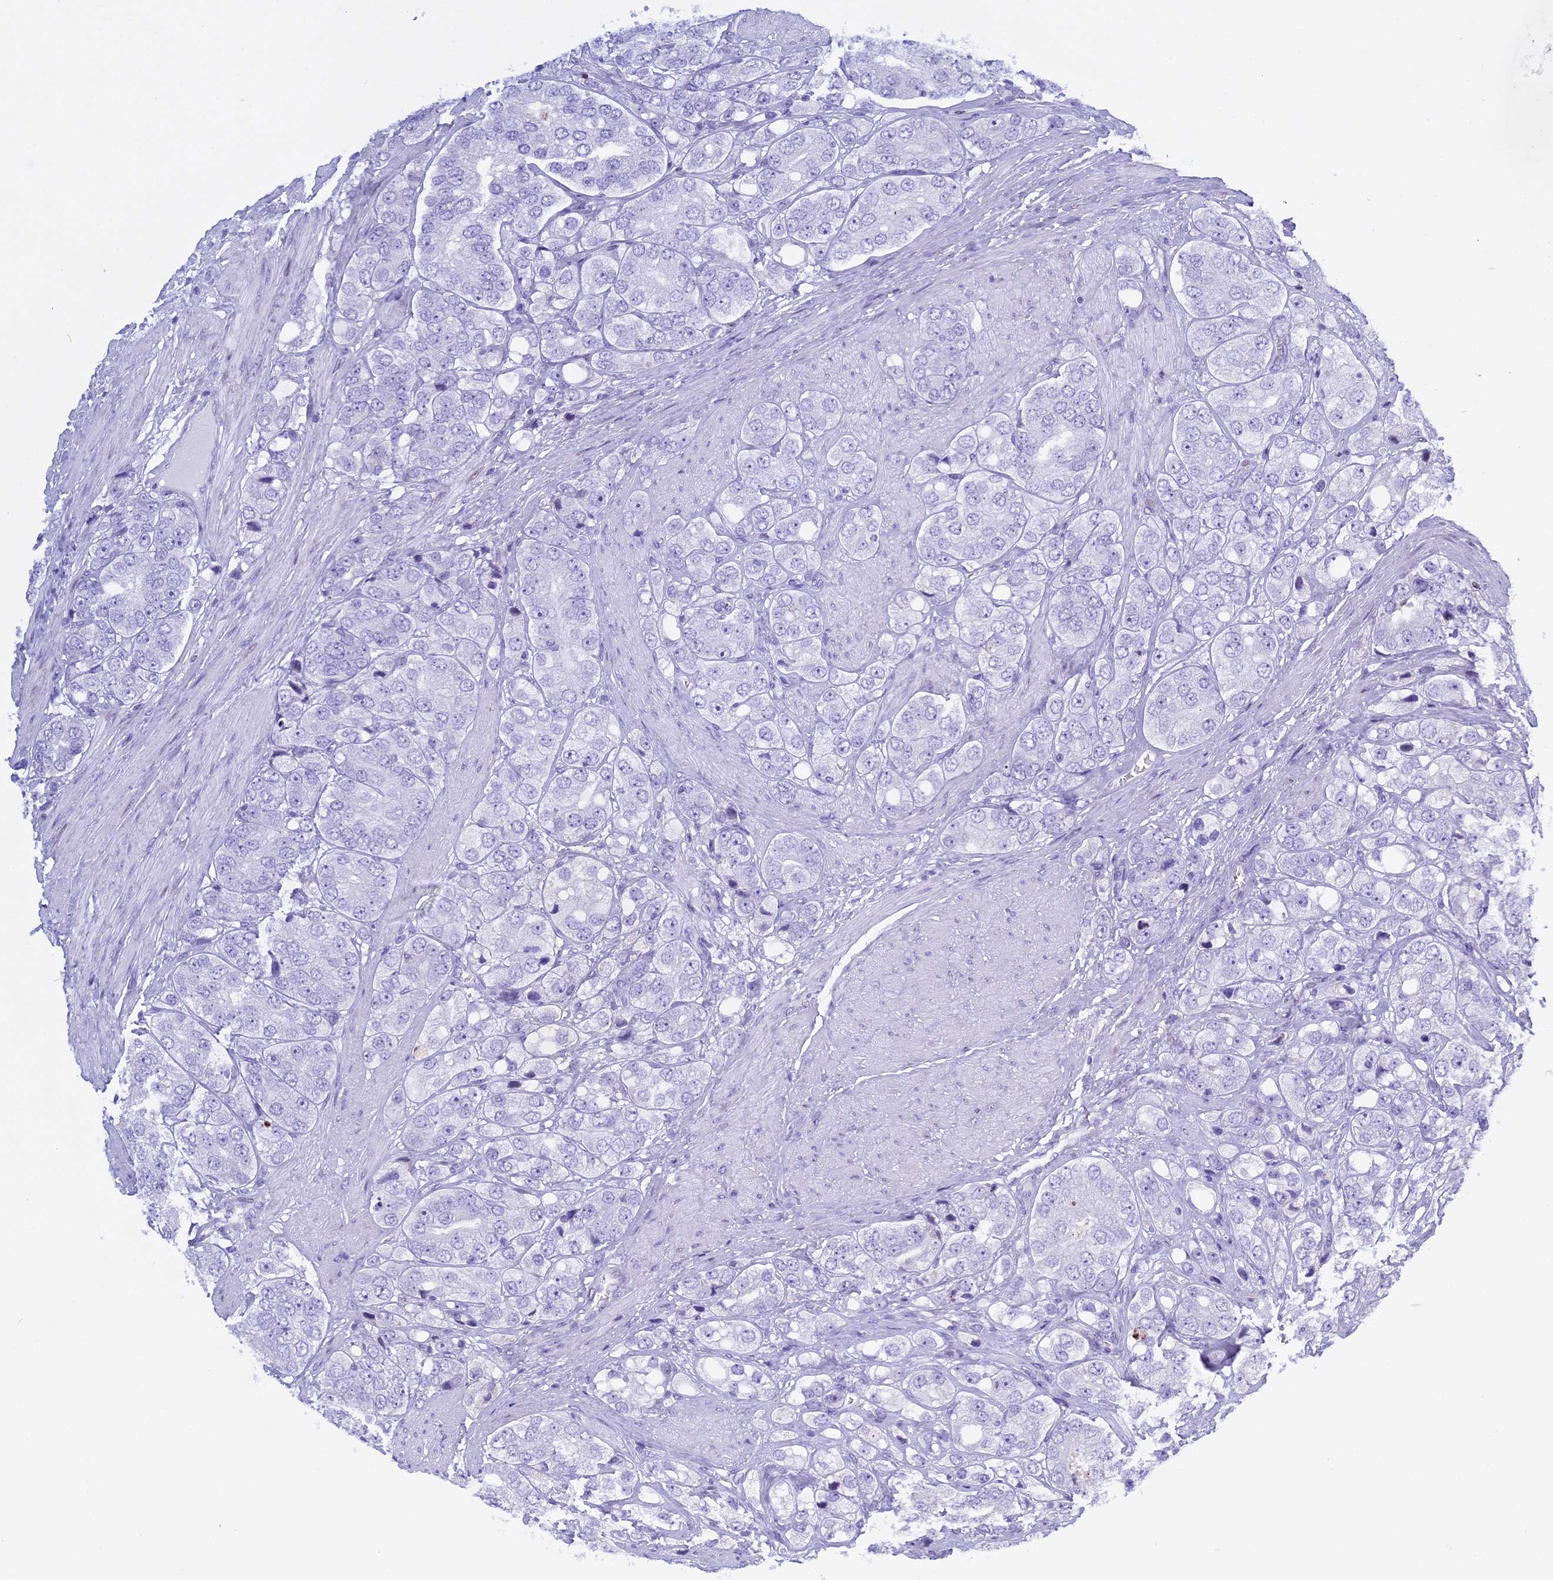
{"staining": {"intensity": "negative", "quantity": "none", "location": "none"}, "tissue": "prostate cancer", "cell_type": "Tumor cells", "image_type": "cancer", "snomed": [{"axis": "morphology", "description": "Adenocarcinoma, High grade"}, {"axis": "topography", "description": "Prostate"}], "caption": "IHC image of neoplastic tissue: human prostate adenocarcinoma (high-grade) stained with DAB demonstrates no significant protein staining in tumor cells. Nuclei are stained in blue.", "gene": "KCTD21", "patient": {"sex": "male", "age": 50}}